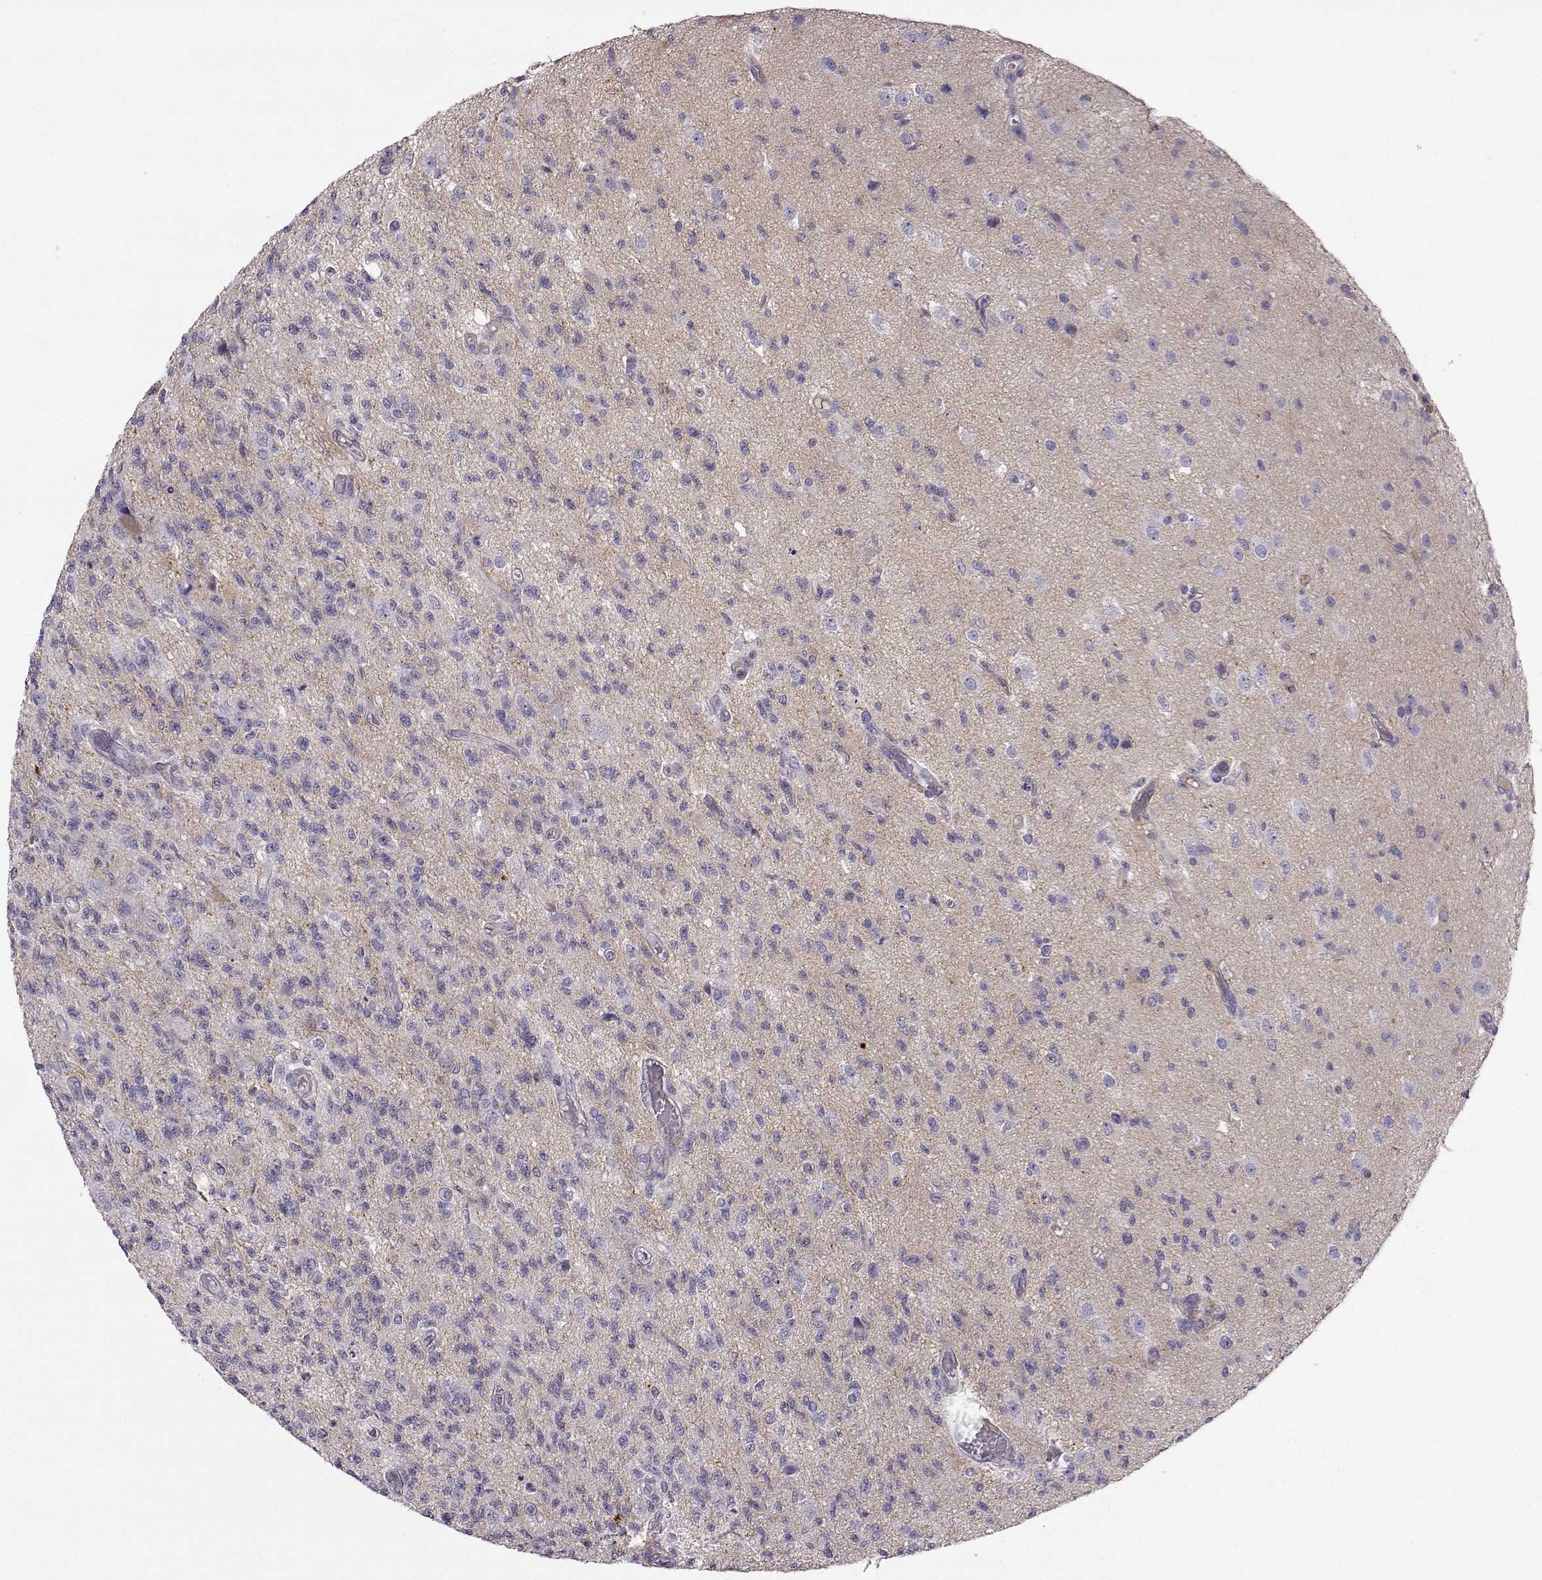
{"staining": {"intensity": "negative", "quantity": "none", "location": "none"}, "tissue": "glioma", "cell_type": "Tumor cells", "image_type": "cancer", "snomed": [{"axis": "morphology", "description": "Glioma, malignant, High grade"}, {"axis": "topography", "description": "Brain"}], "caption": "Immunohistochemistry (IHC) micrograph of human malignant high-grade glioma stained for a protein (brown), which reveals no staining in tumor cells.", "gene": "TRIM69", "patient": {"sex": "male", "age": 56}}